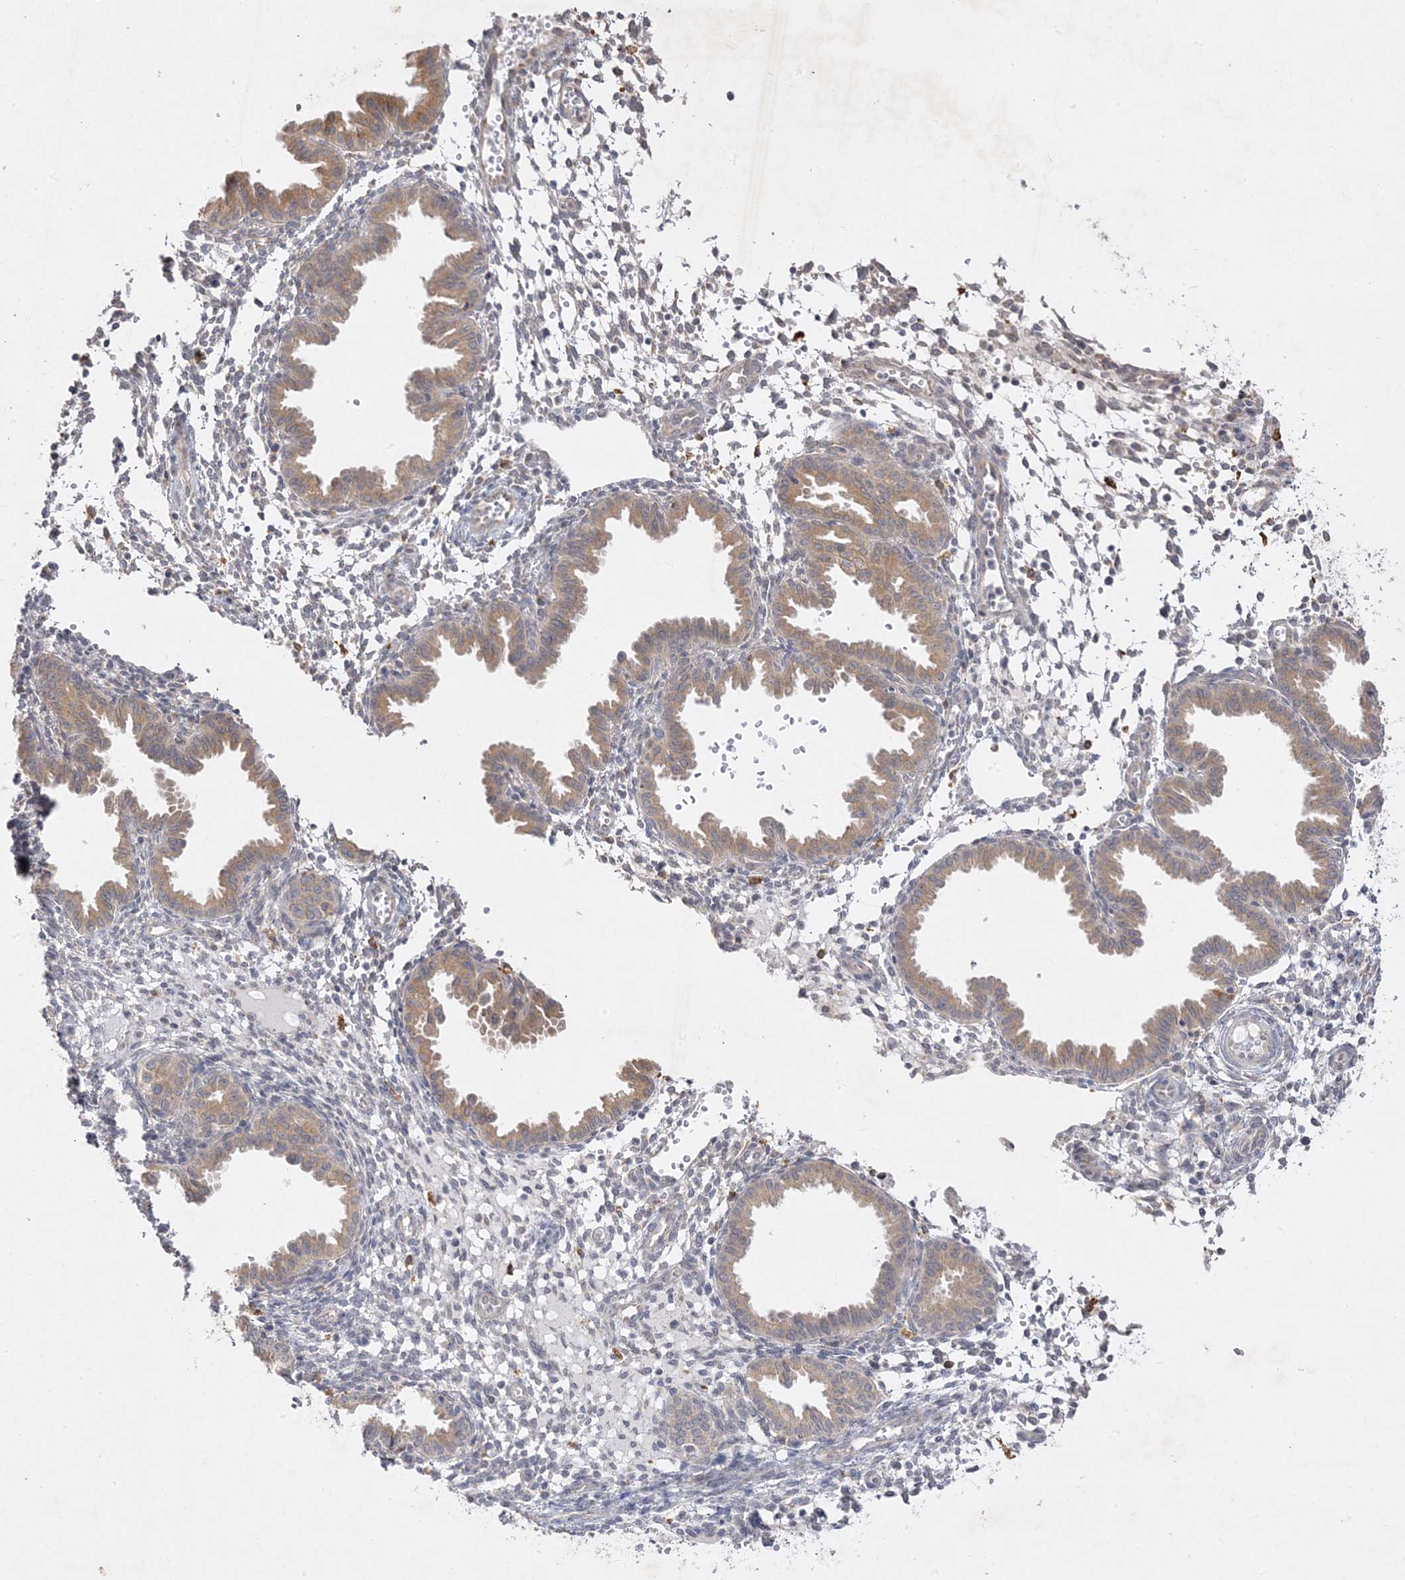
{"staining": {"intensity": "negative", "quantity": "none", "location": "none"}, "tissue": "endometrium", "cell_type": "Cells in endometrial stroma", "image_type": "normal", "snomed": [{"axis": "morphology", "description": "Normal tissue, NOS"}, {"axis": "topography", "description": "Endometrium"}], "caption": "Immunohistochemical staining of unremarkable human endometrium demonstrates no significant expression in cells in endometrial stroma.", "gene": "C2CD2", "patient": {"sex": "female", "age": 33}}